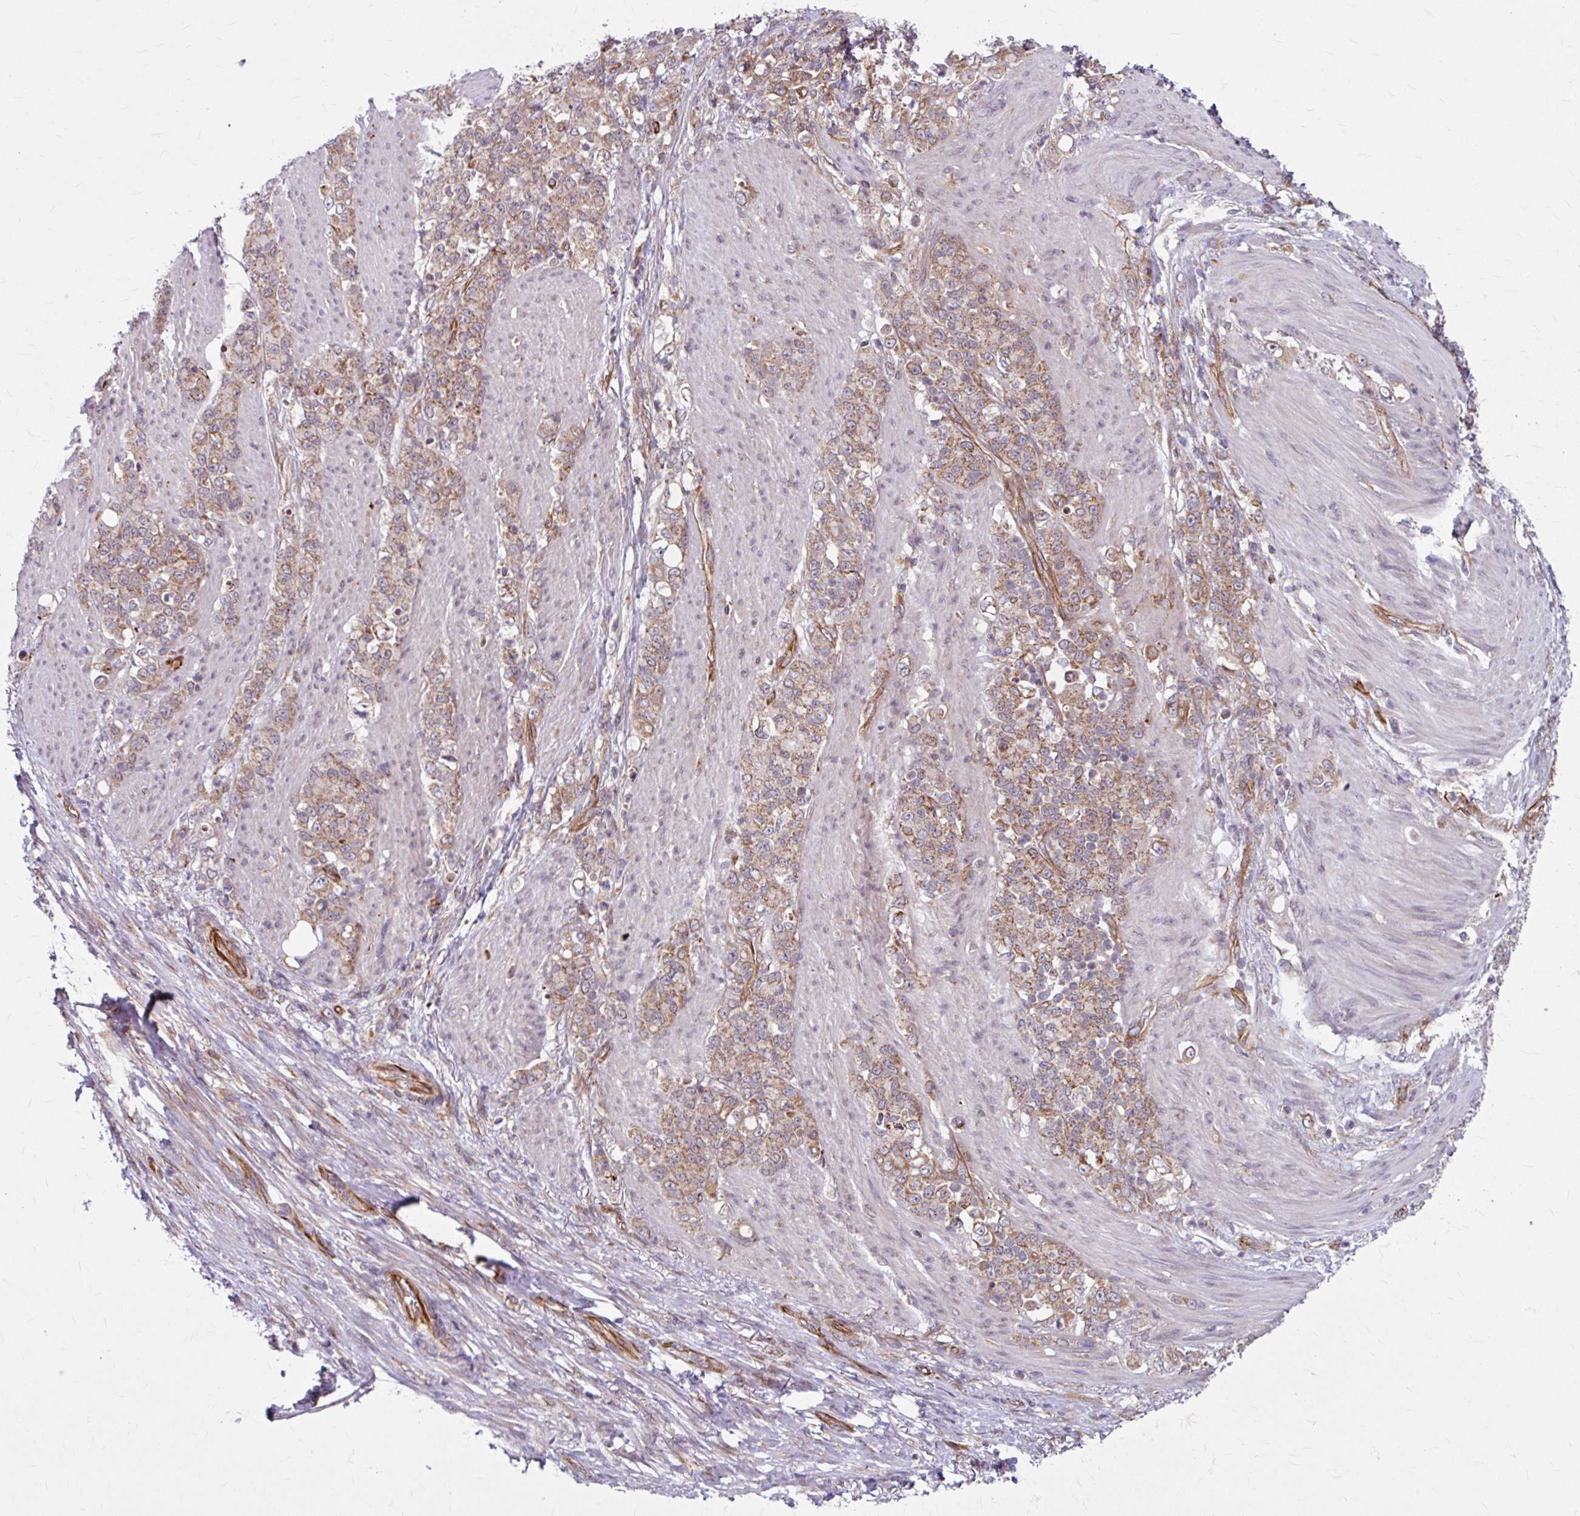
{"staining": {"intensity": "moderate", "quantity": ">75%", "location": "cytoplasmic/membranous"}, "tissue": "stomach cancer", "cell_type": "Tumor cells", "image_type": "cancer", "snomed": [{"axis": "morphology", "description": "Adenocarcinoma, NOS"}, {"axis": "topography", "description": "Stomach"}], "caption": "Immunohistochemistry (DAB) staining of stomach cancer (adenocarcinoma) exhibits moderate cytoplasmic/membranous protein staining in about >75% of tumor cells.", "gene": "DAAM2", "patient": {"sex": "female", "age": 79}}